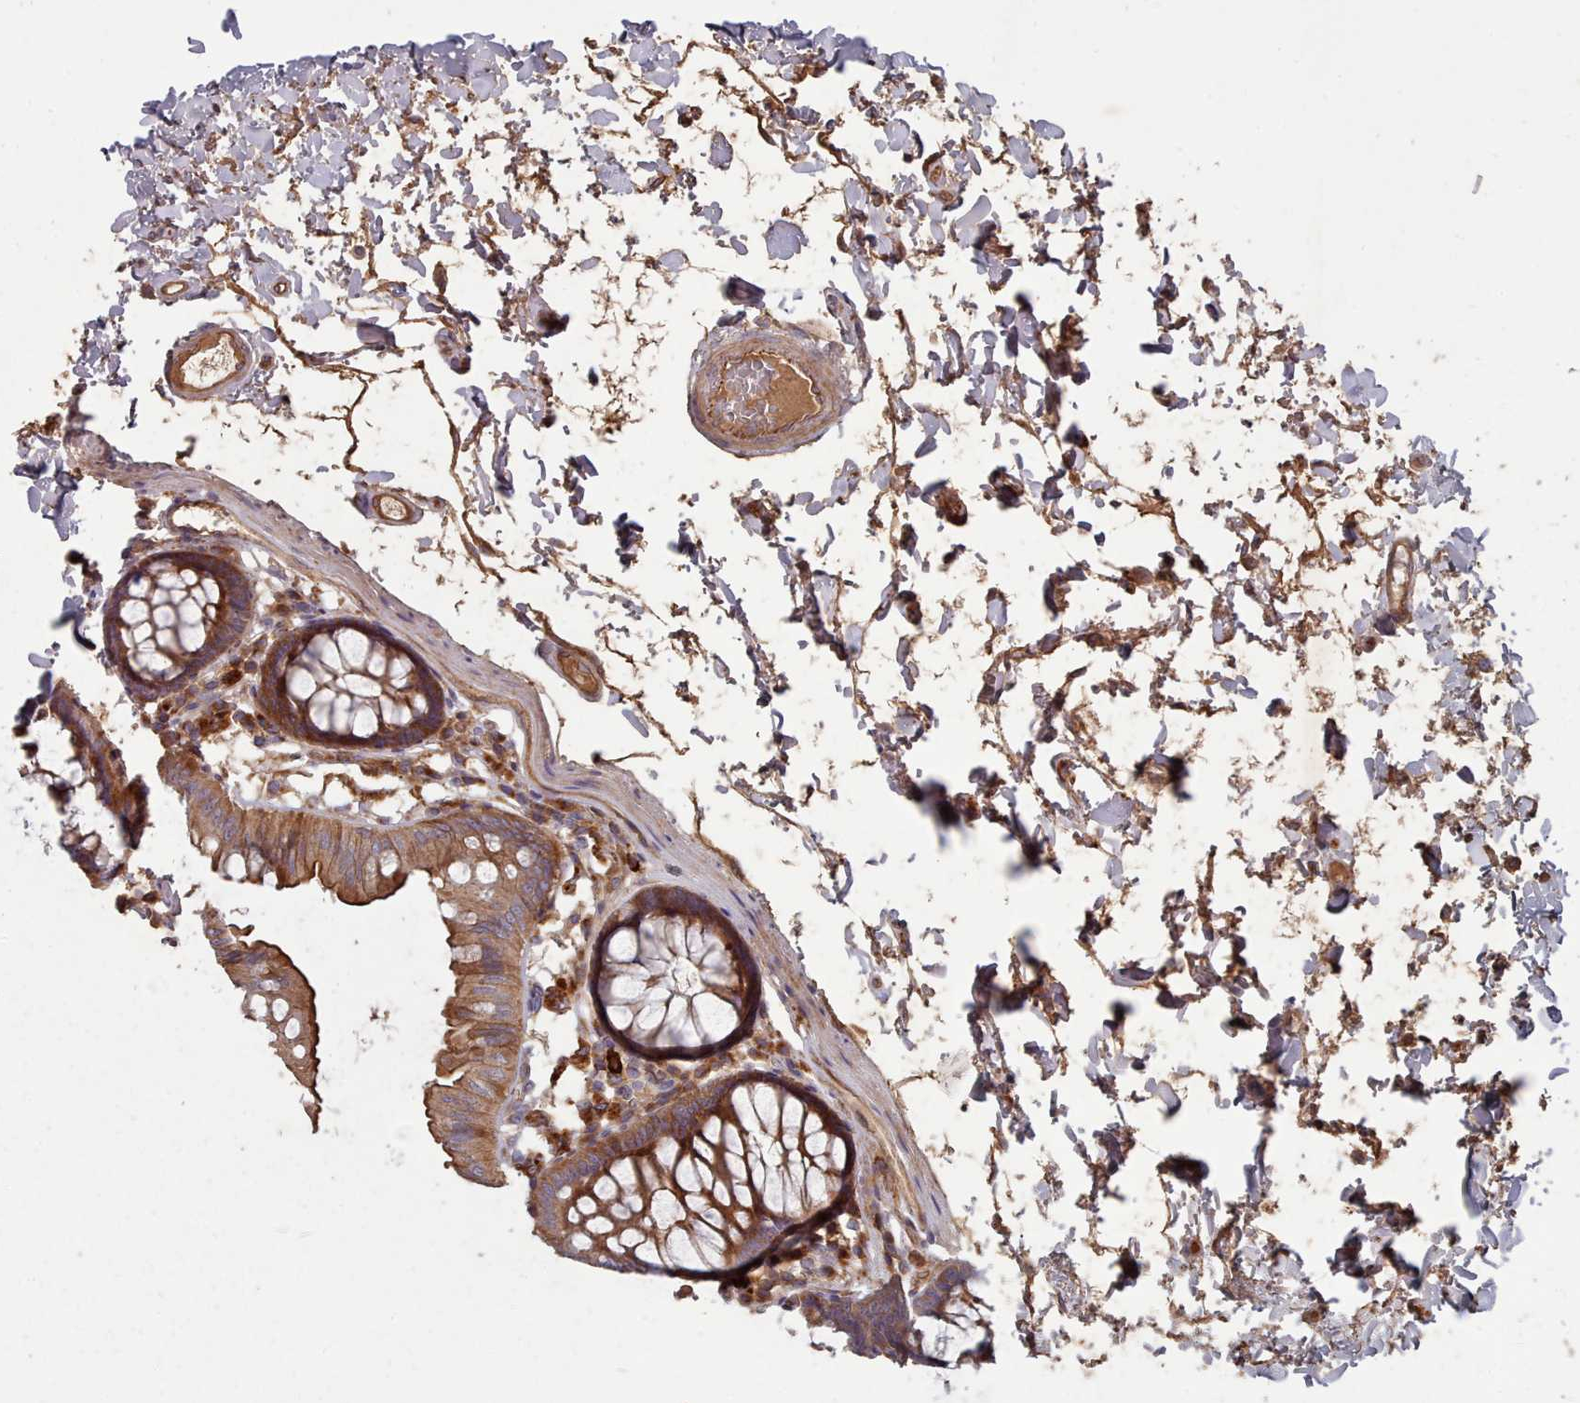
{"staining": {"intensity": "moderate", "quantity": ">75%", "location": "cytoplasmic/membranous"}, "tissue": "colon", "cell_type": "Endothelial cells", "image_type": "normal", "snomed": [{"axis": "morphology", "description": "Normal tissue, NOS"}, {"axis": "topography", "description": "Colon"}], "caption": "IHC (DAB) staining of unremarkable human colon reveals moderate cytoplasmic/membranous protein positivity in about >75% of endothelial cells. (brown staining indicates protein expression, while blue staining denotes nuclei).", "gene": "THSD7B", "patient": {"sex": "male", "age": 84}}